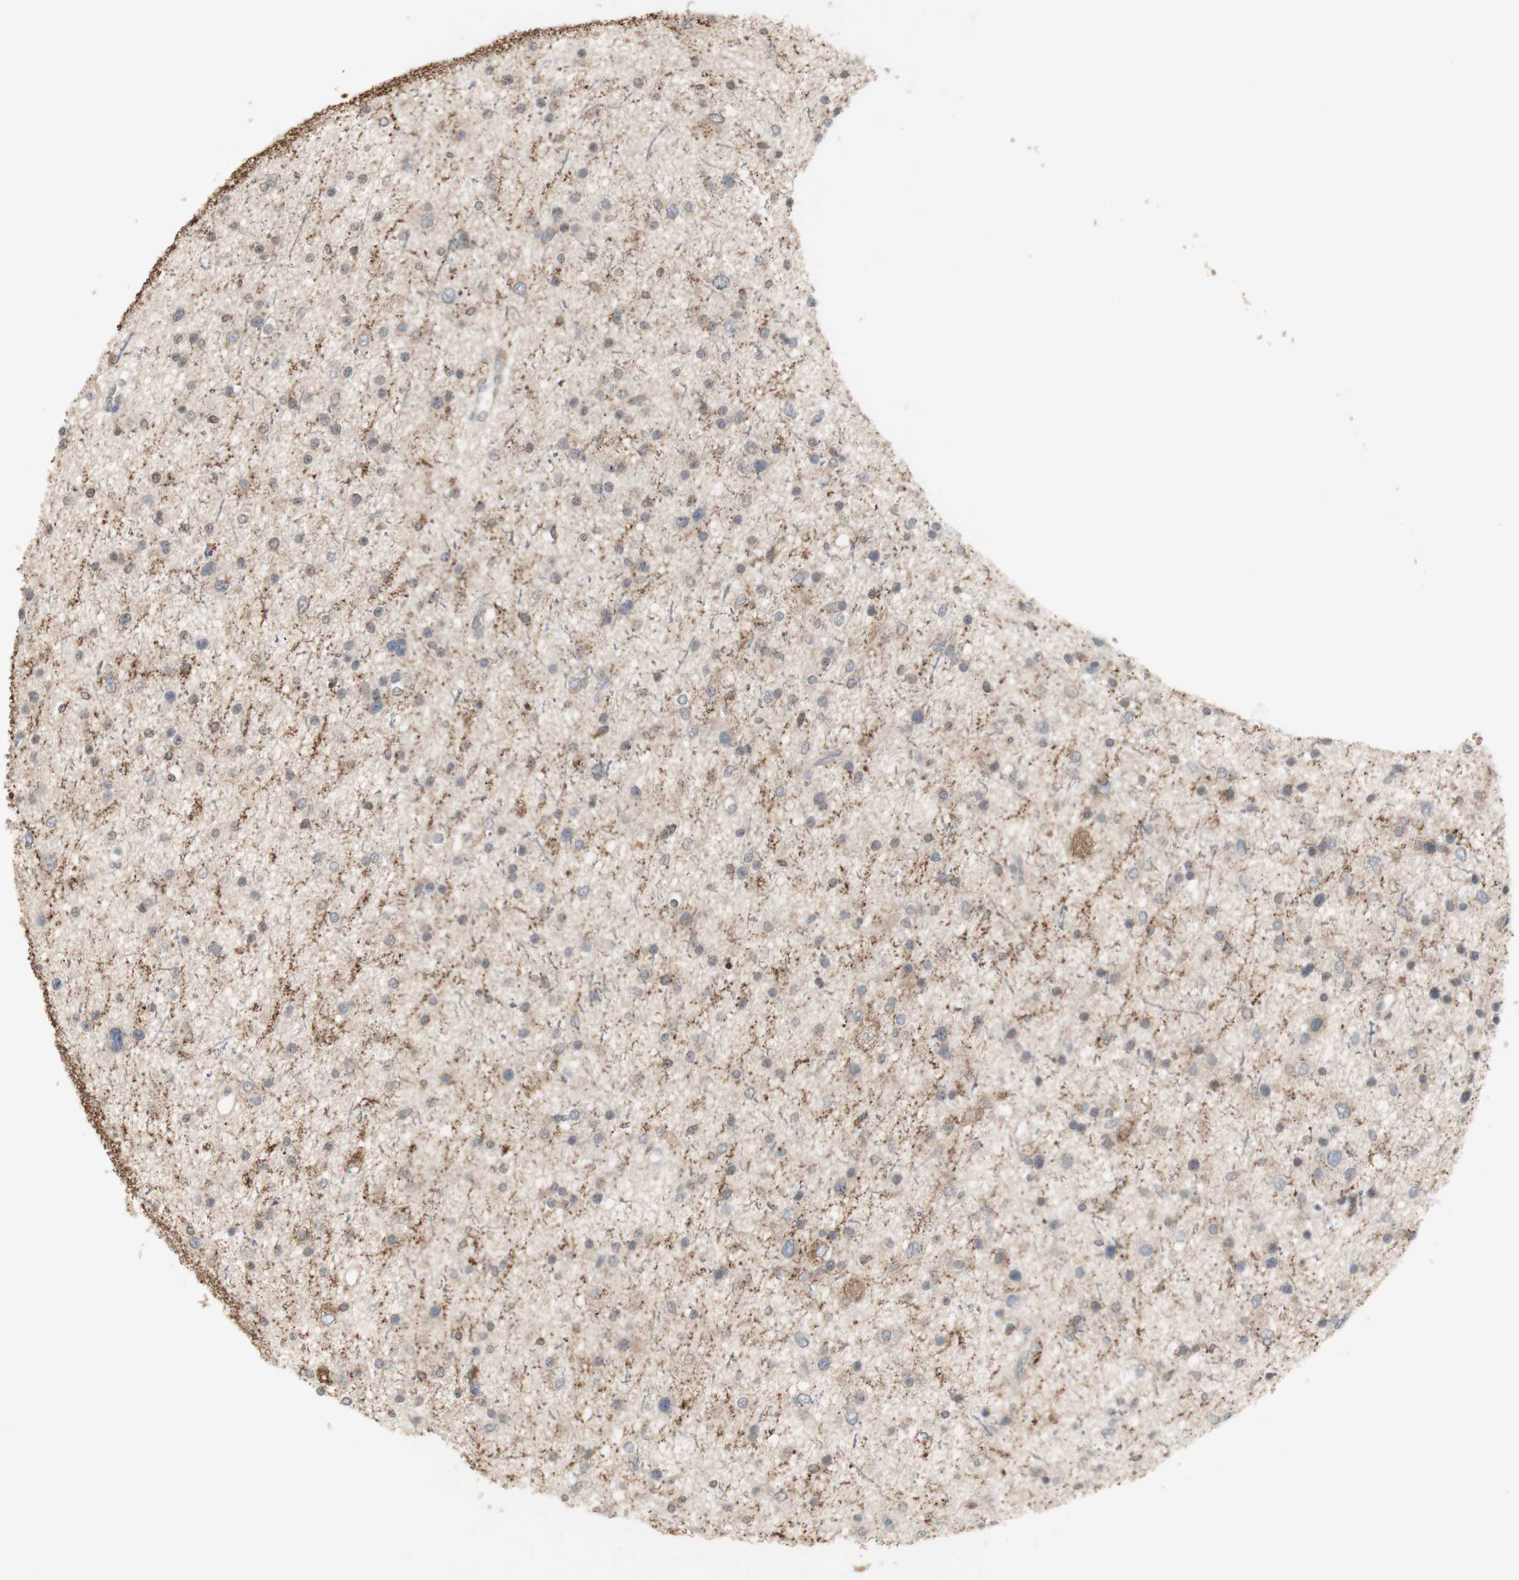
{"staining": {"intensity": "negative", "quantity": "none", "location": "none"}, "tissue": "glioma", "cell_type": "Tumor cells", "image_type": "cancer", "snomed": [{"axis": "morphology", "description": "Glioma, malignant, Low grade"}, {"axis": "topography", "description": "Brain"}], "caption": "Image shows no significant protein positivity in tumor cells of glioma. (DAB (3,3'-diaminobenzidine) IHC visualized using brightfield microscopy, high magnification).", "gene": "ATP6V1E1", "patient": {"sex": "female", "age": 37}}